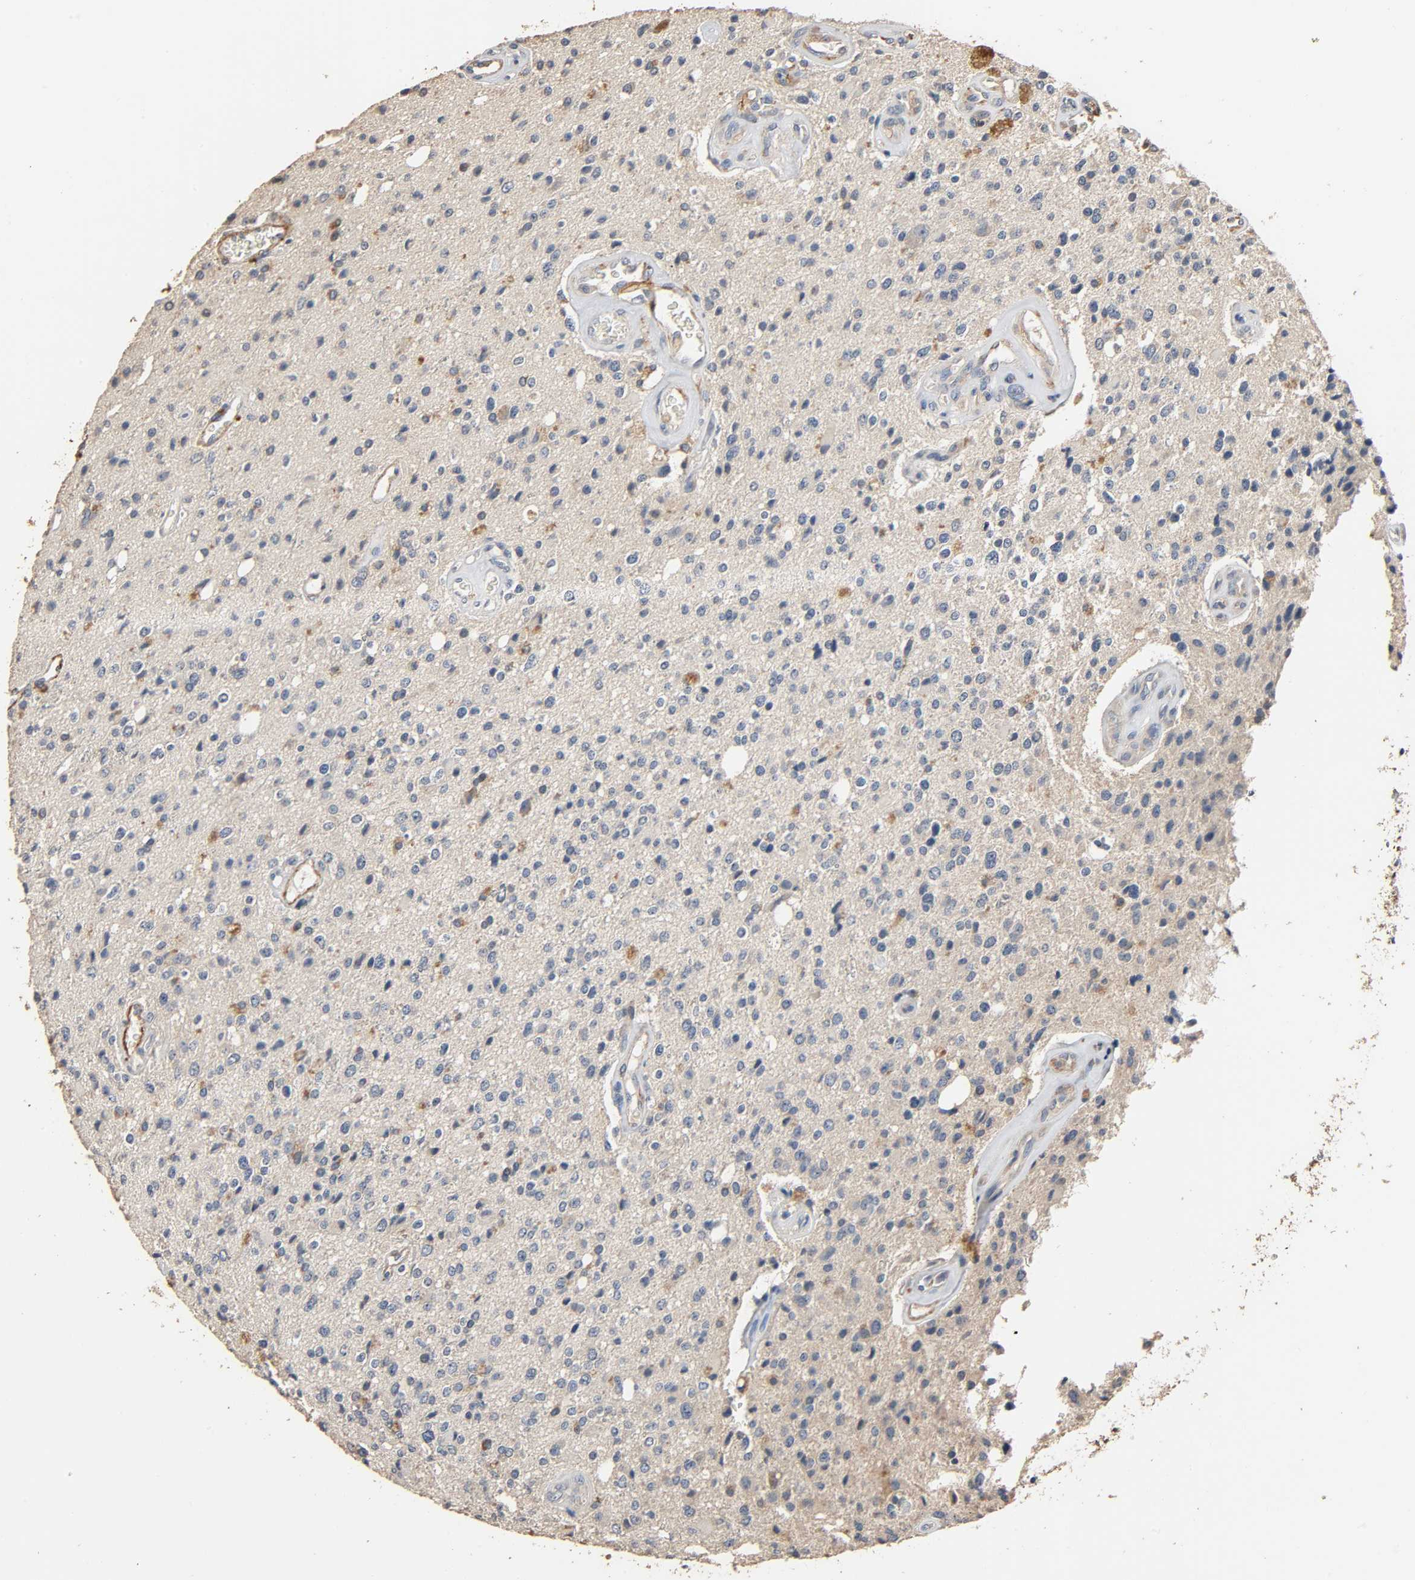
{"staining": {"intensity": "weak", "quantity": "25%-75%", "location": "cytoplasmic/membranous"}, "tissue": "glioma", "cell_type": "Tumor cells", "image_type": "cancer", "snomed": [{"axis": "morphology", "description": "Glioma, malignant, High grade"}, {"axis": "topography", "description": "Brain"}], "caption": "Immunohistochemical staining of human malignant glioma (high-grade) reveals weak cytoplasmic/membranous protein positivity in about 25%-75% of tumor cells.", "gene": "GSTA3", "patient": {"sex": "male", "age": 47}}